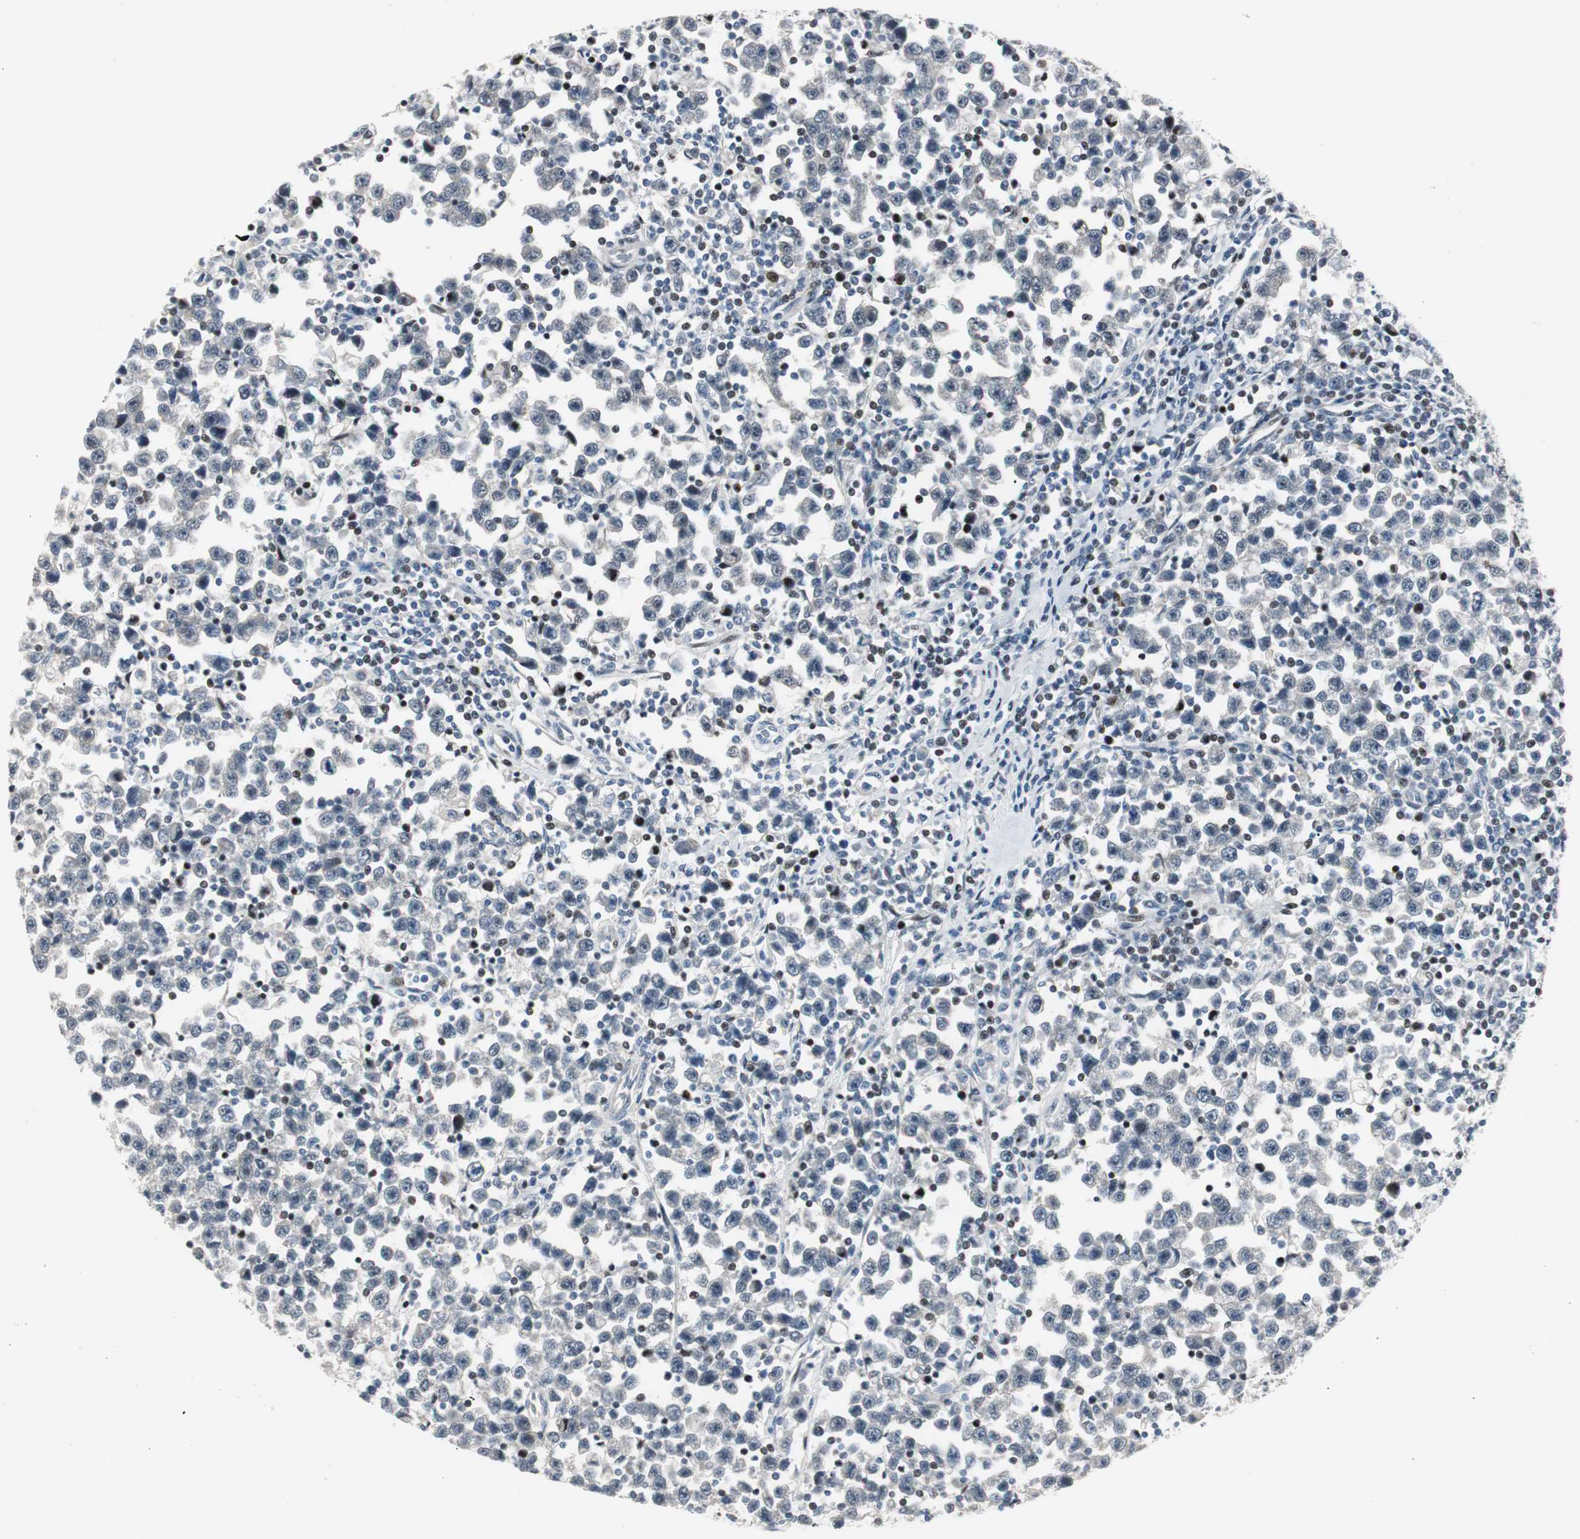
{"staining": {"intensity": "negative", "quantity": "none", "location": "none"}, "tissue": "testis cancer", "cell_type": "Tumor cells", "image_type": "cancer", "snomed": [{"axis": "morphology", "description": "Seminoma, NOS"}, {"axis": "topography", "description": "Testis"}], "caption": "An immunohistochemistry histopathology image of testis cancer (seminoma) is shown. There is no staining in tumor cells of testis cancer (seminoma).", "gene": "RAD1", "patient": {"sex": "male", "age": 43}}